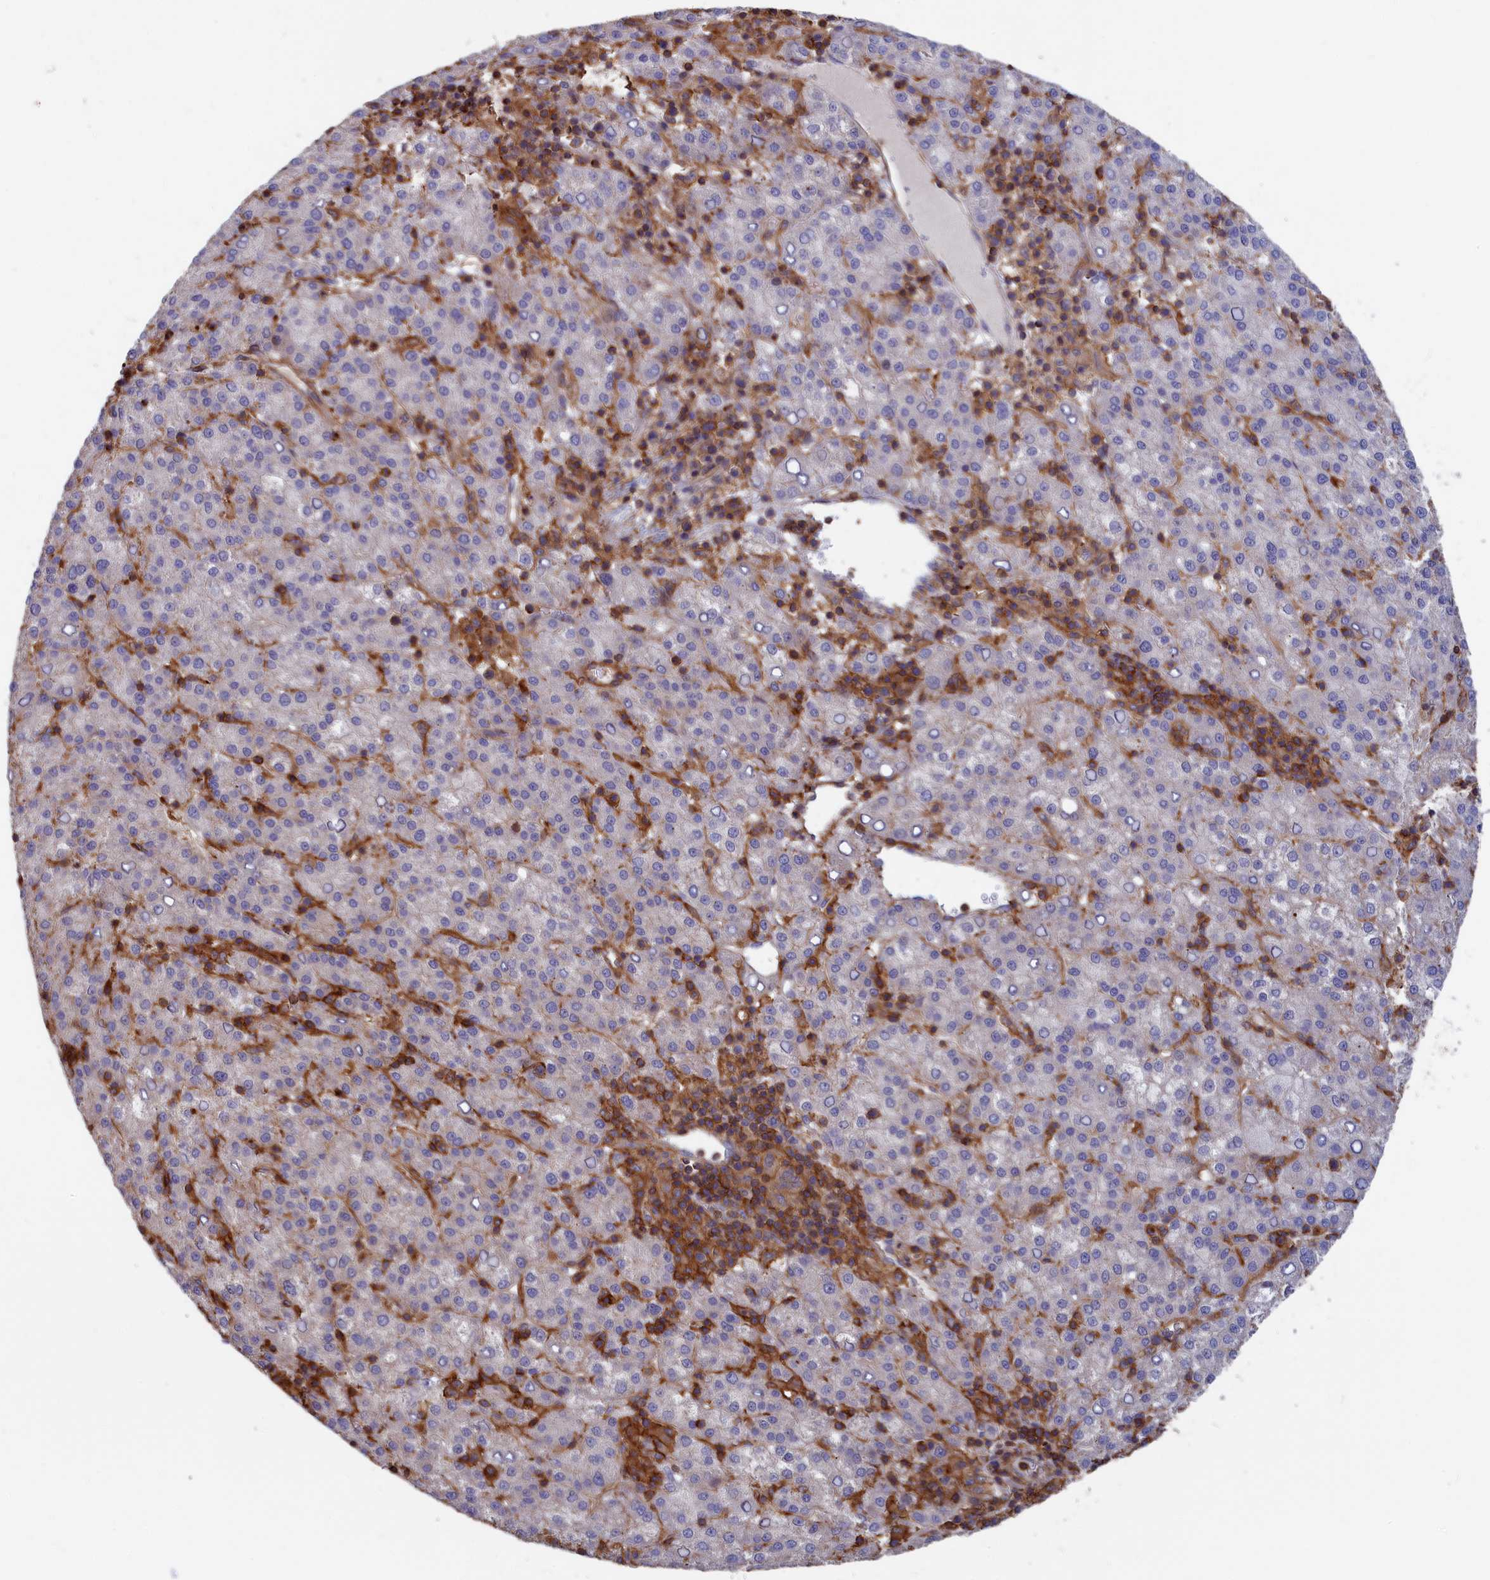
{"staining": {"intensity": "weak", "quantity": "<25%", "location": "cytoplasmic/membranous"}, "tissue": "liver cancer", "cell_type": "Tumor cells", "image_type": "cancer", "snomed": [{"axis": "morphology", "description": "Carcinoma, Hepatocellular, NOS"}, {"axis": "topography", "description": "Liver"}], "caption": "Tumor cells are negative for protein expression in human liver hepatocellular carcinoma.", "gene": "ANKRD27", "patient": {"sex": "female", "age": 58}}